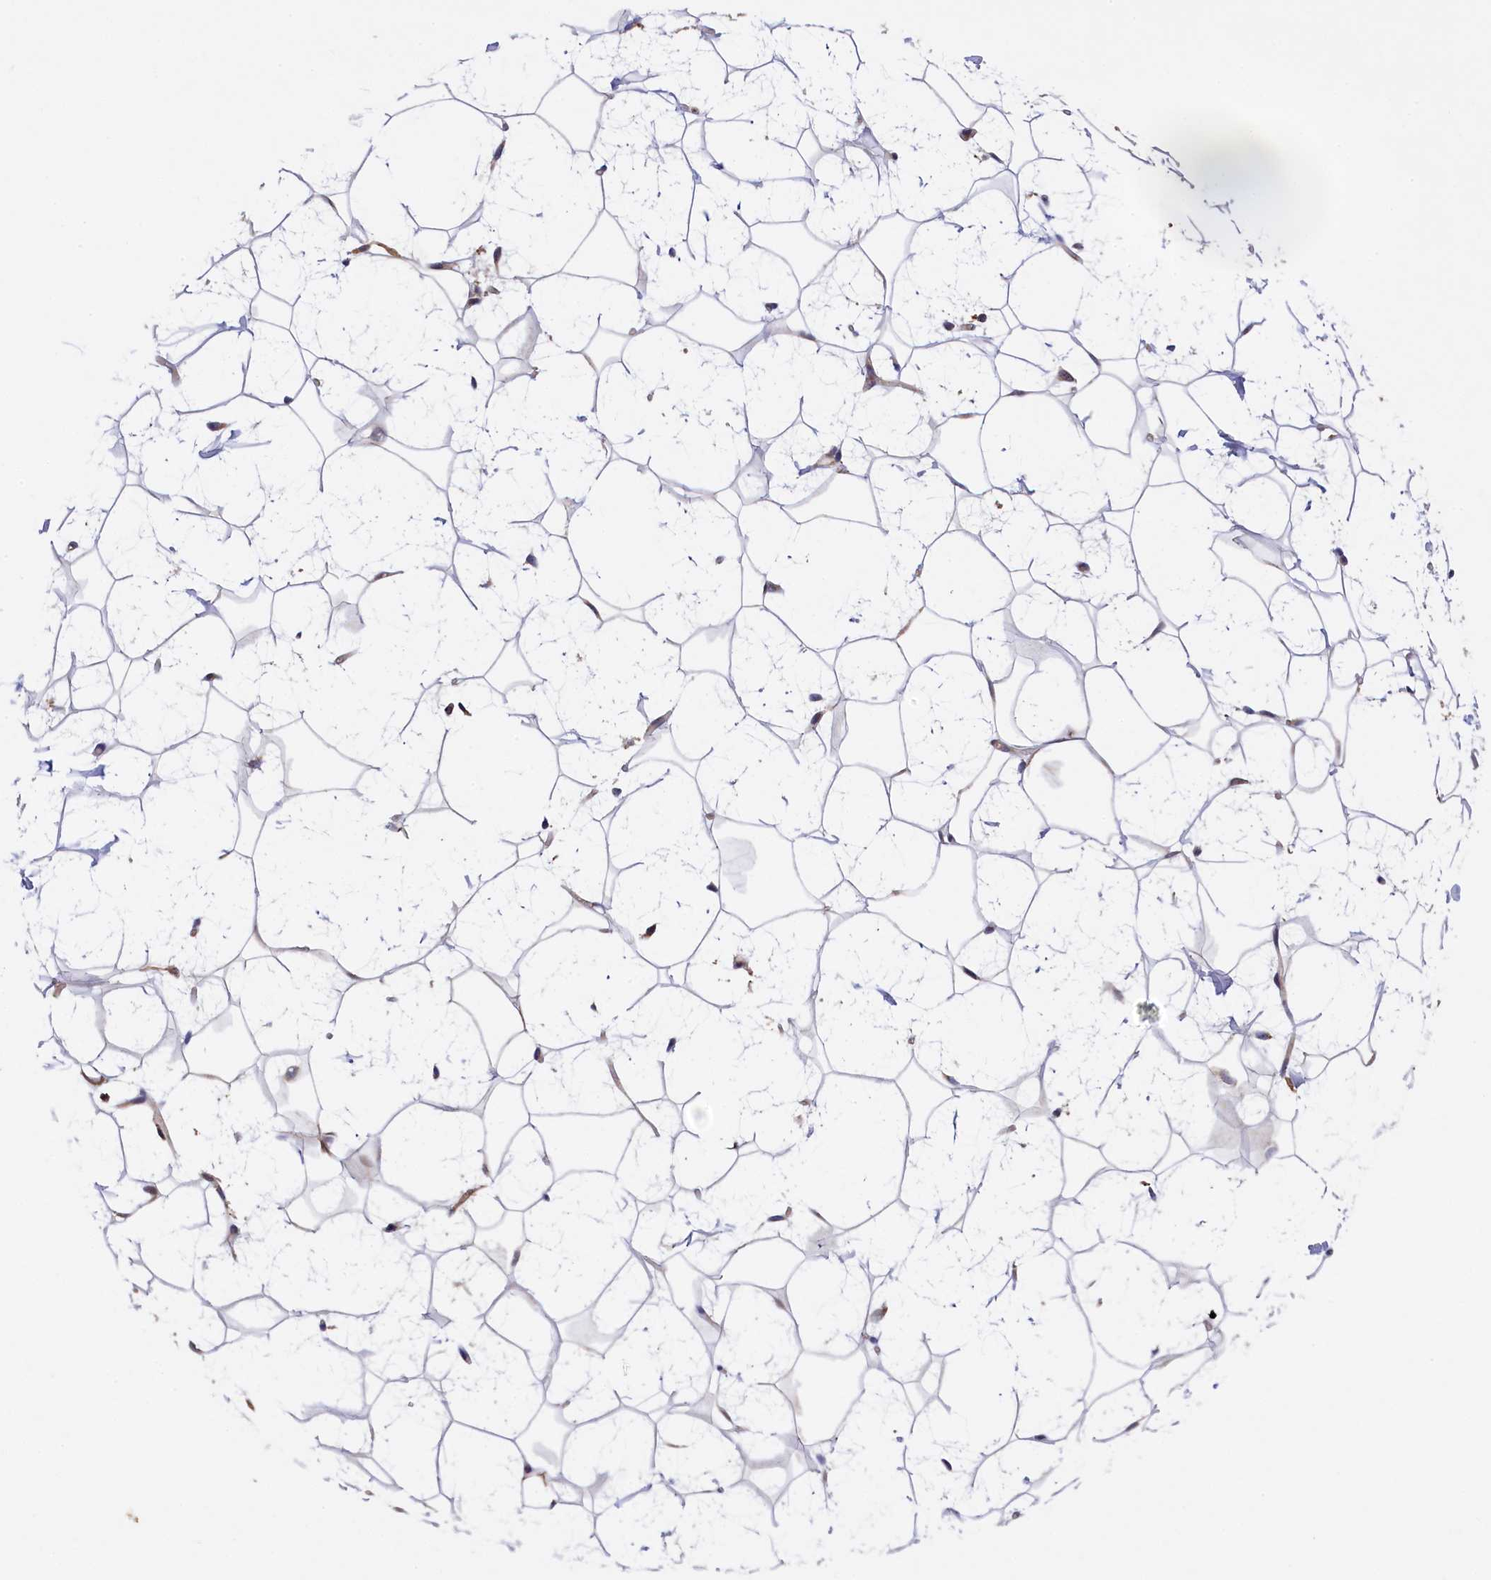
{"staining": {"intensity": "moderate", "quantity": "25%-75%", "location": "cytoplasmic/membranous"}, "tissue": "adipose tissue", "cell_type": "Adipocytes", "image_type": "normal", "snomed": [{"axis": "morphology", "description": "Normal tissue, NOS"}, {"axis": "topography", "description": "Breast"}], "caption": "This histopathology image reveals immunohistochemistry staining of benign adipose tissue, with medium moderate cytoplasmic/membranous positivity in about 25%-75% of adipocytes.", "gene": "NAIP", "patient": {"sex": "female", "age": 26}}